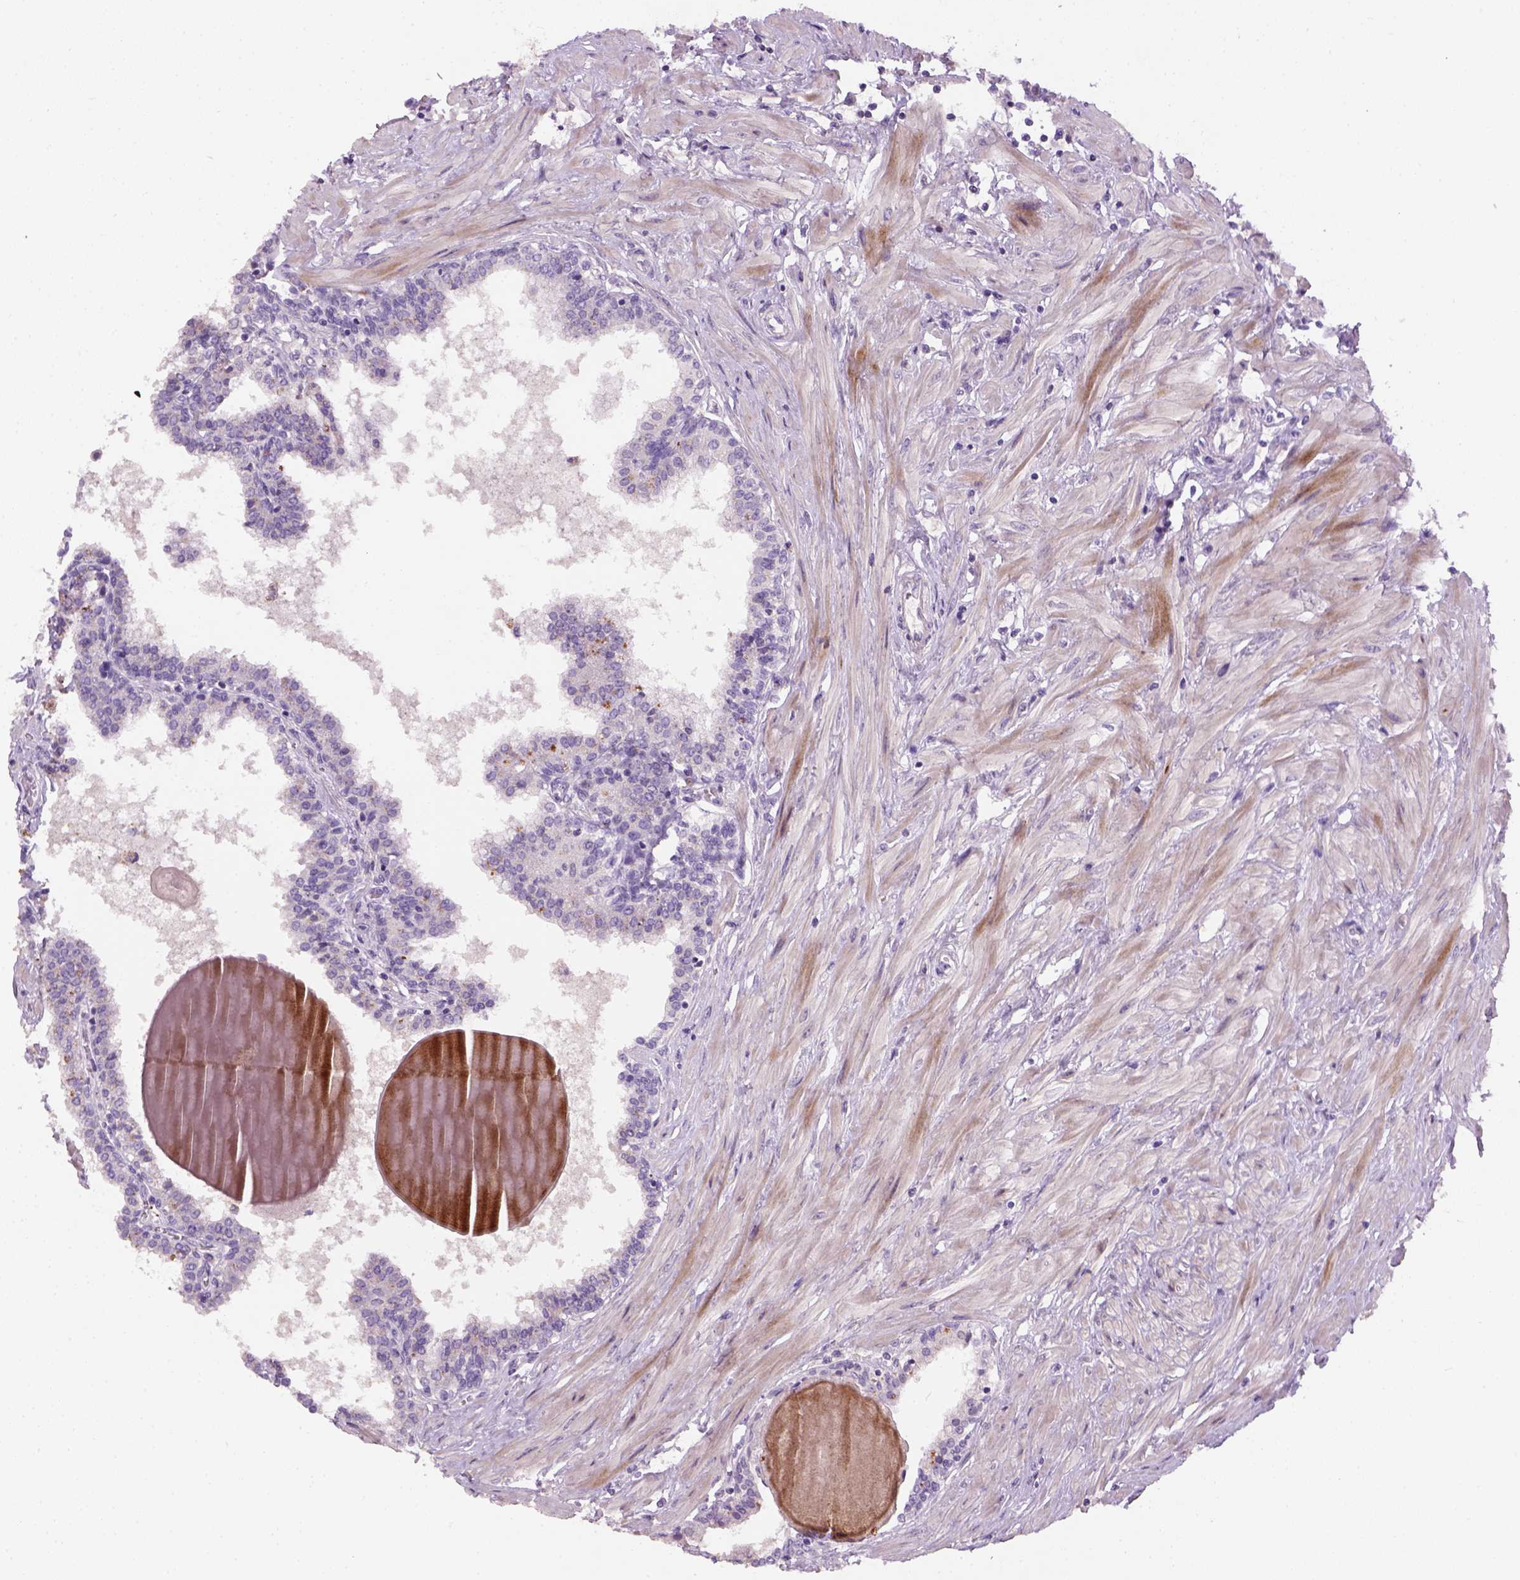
{"staining": {"intensity": "negative", "quantity": "none", "location": "none"}, "tissue": "prostate", "cell_type": "Glandular cells", "image_type": "normal", "snomed": [{"axis": "morphology", "description": "Normal tissue, NOS"}, {"axis": "topography", "description": "Prostate"}], "caption": "IHC of benign prostate displays no staining in glandular cells. (DAB (3,3'-diaminobenzidine) immunohistochemistry visualized using brightfield microscopy, high magnification).", "gene": "NUDT6", "patient": {"sex": "male", "age": 55}}